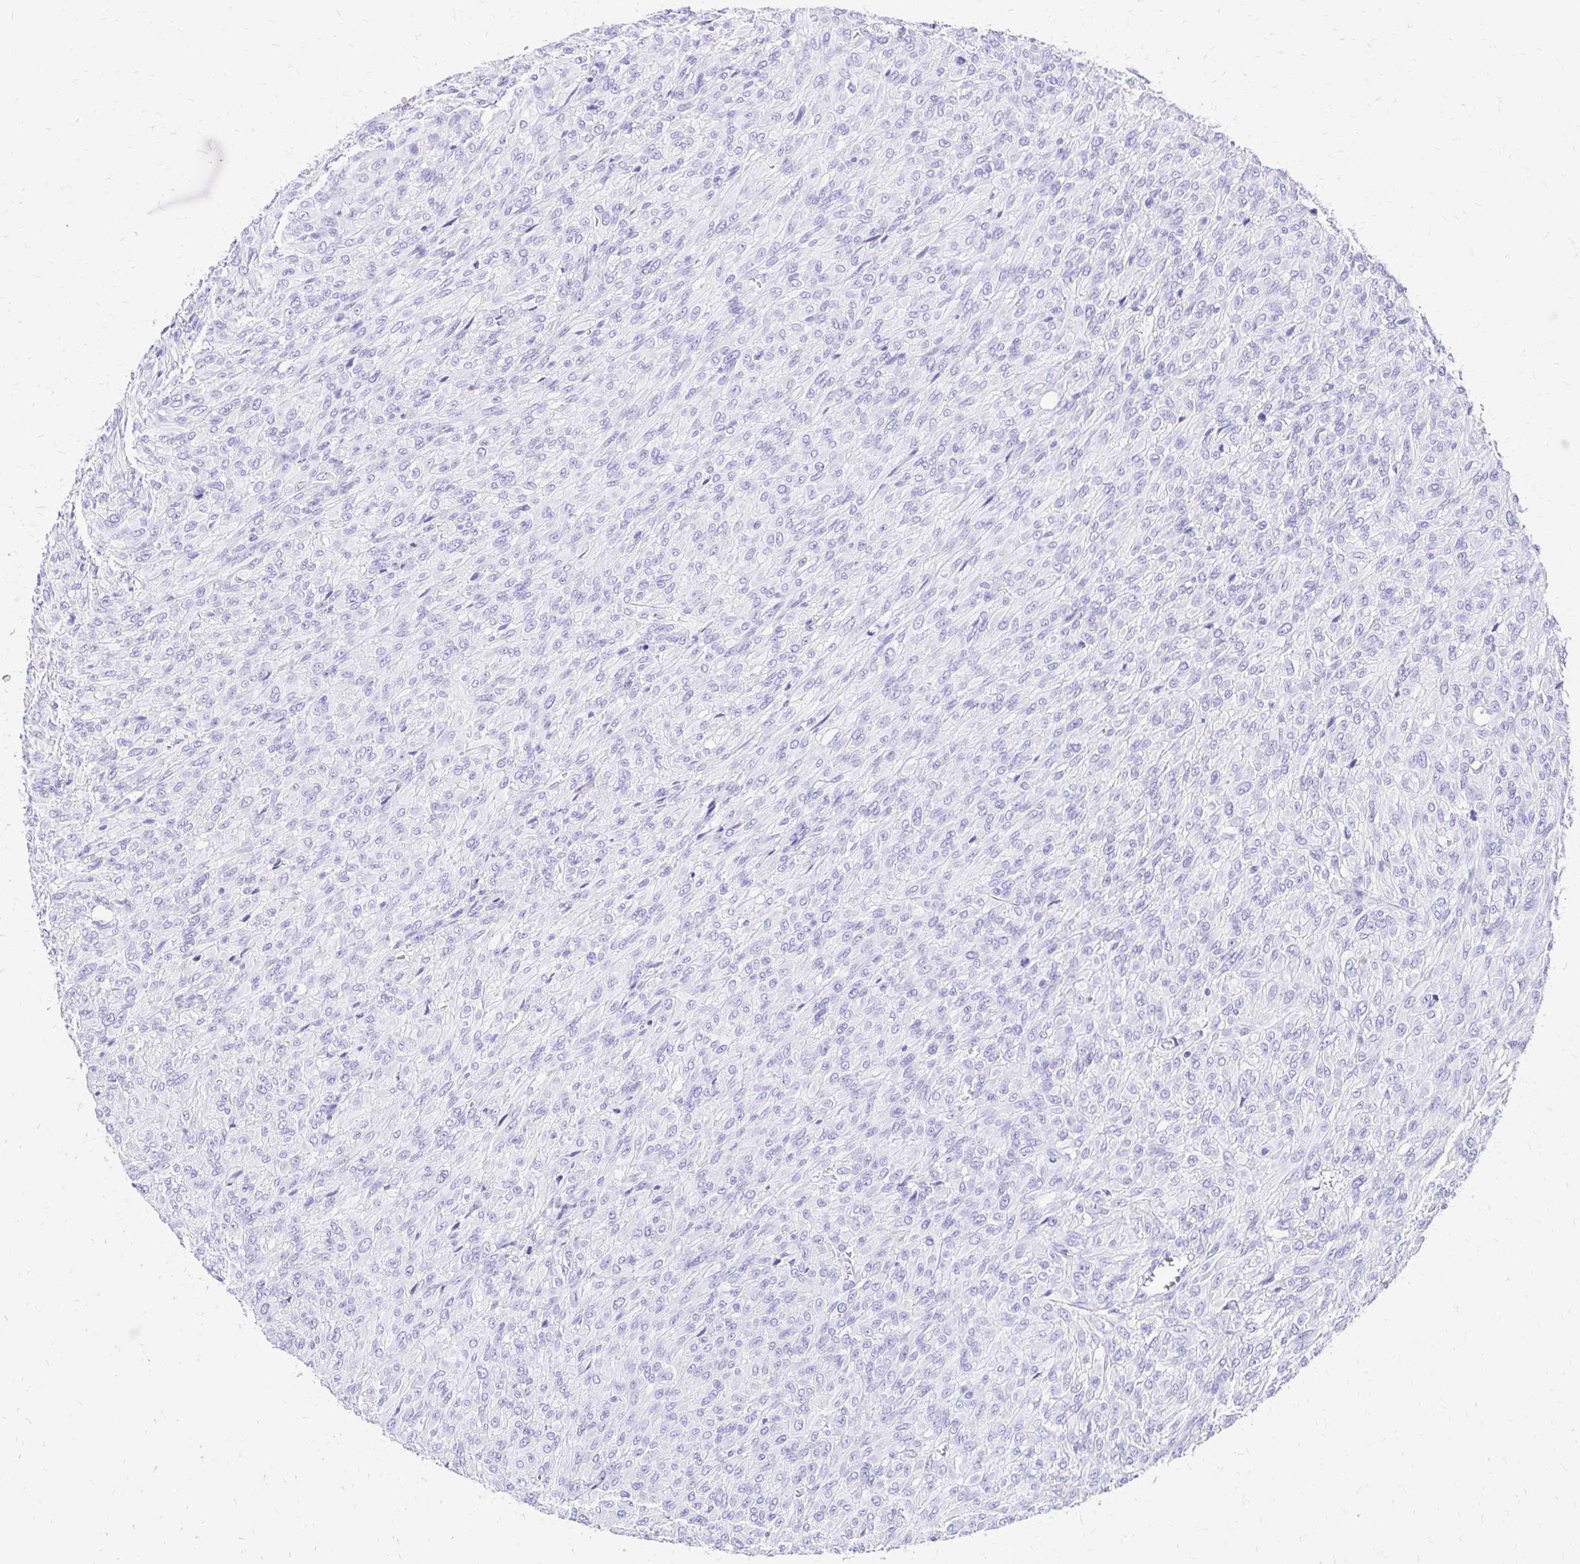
{"staining": {"intensity": "negative", "quantity": "none", "location": "none"}, "tissue": "renal cancer", "cell_type": "Tumor cells", "image_type": "cancer", "snomed": [{"axis": "morphology", "description": "Adenocarcinoma, NOS"}, {"axis": "topography", "description": "Kidney"}], "caption": "Micrograph shows no significant protein positivity in tumor cells of renal adenocarcinoma.", "gene": "S100G", "patient": {"sex": "male", "age": 58}}